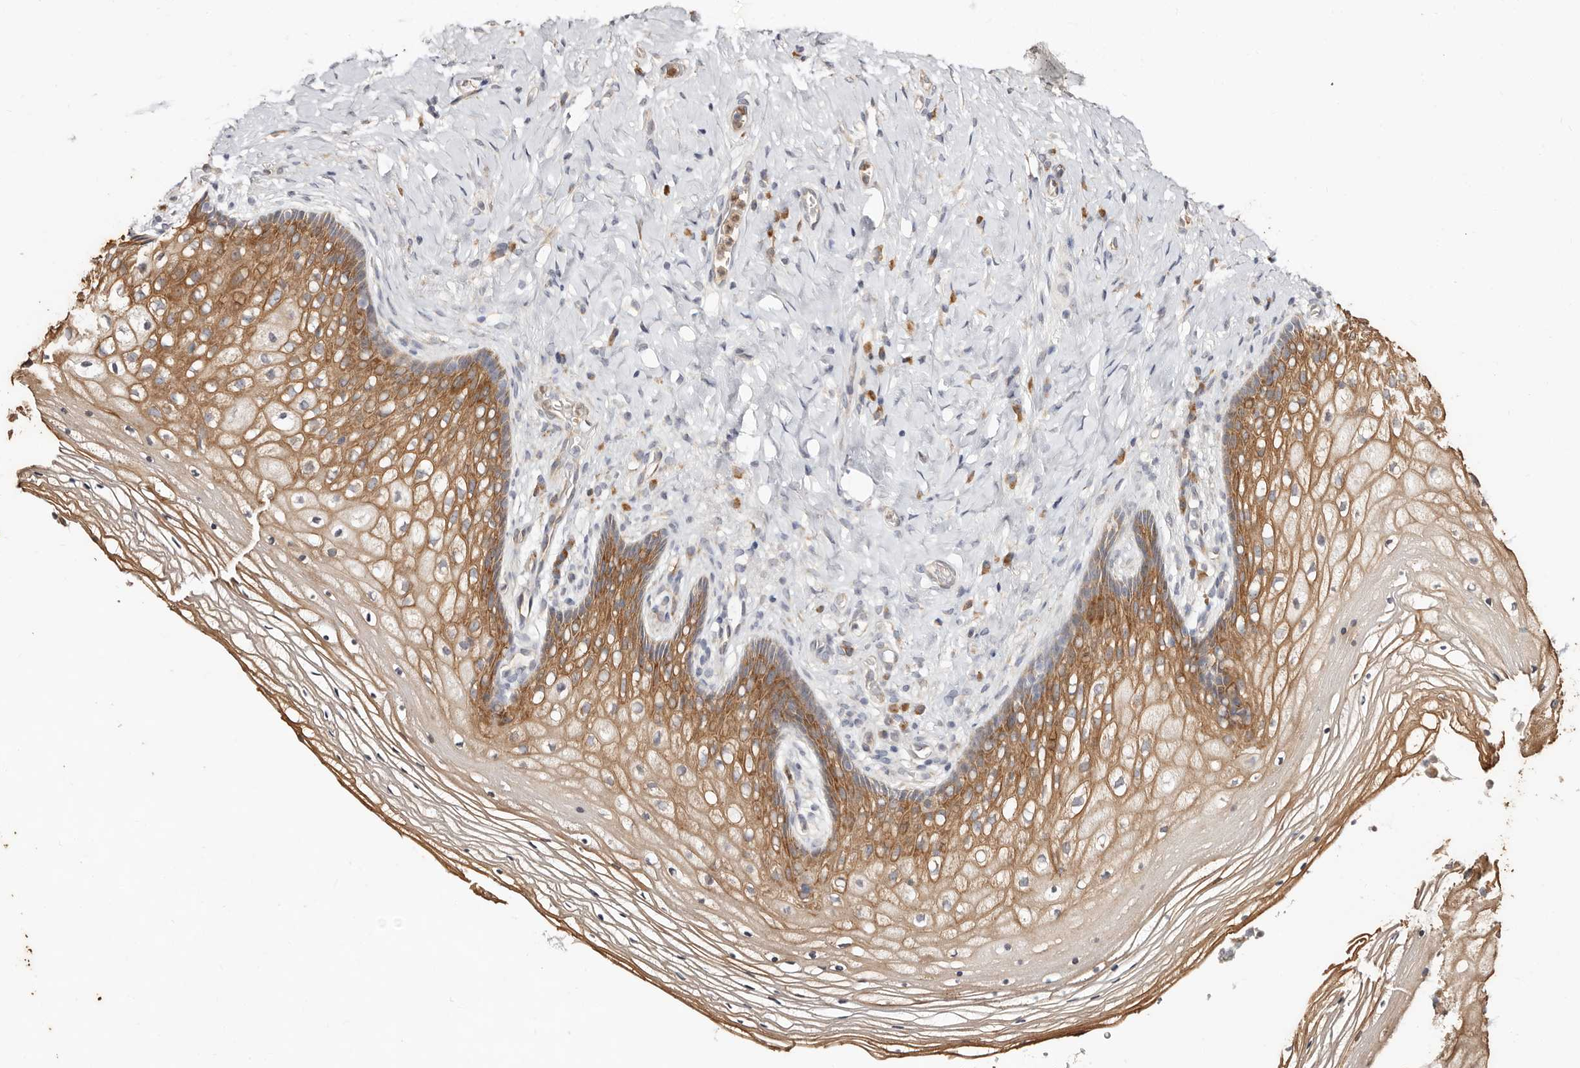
{"staining": {"intensity": "moderate", "quantity": ">75%", "location": "cytoplasmic/membranous"}, "tissue": "vagina", "cell_type": "Squamous epithelial cells", "image_type": "normal", "snomed": [{"axis": "morphology", "description": "Normal tissue, NOS"}, {"axis": "topography", "description": "Vagina"}], "caption": "Moderate cytoplasmic/membranous expression is appreciated in about >75% of squamous epithelial cells in benign vagina.", "gene": "BCL2L15", "patient": {"sex": "female", "age": 60}}